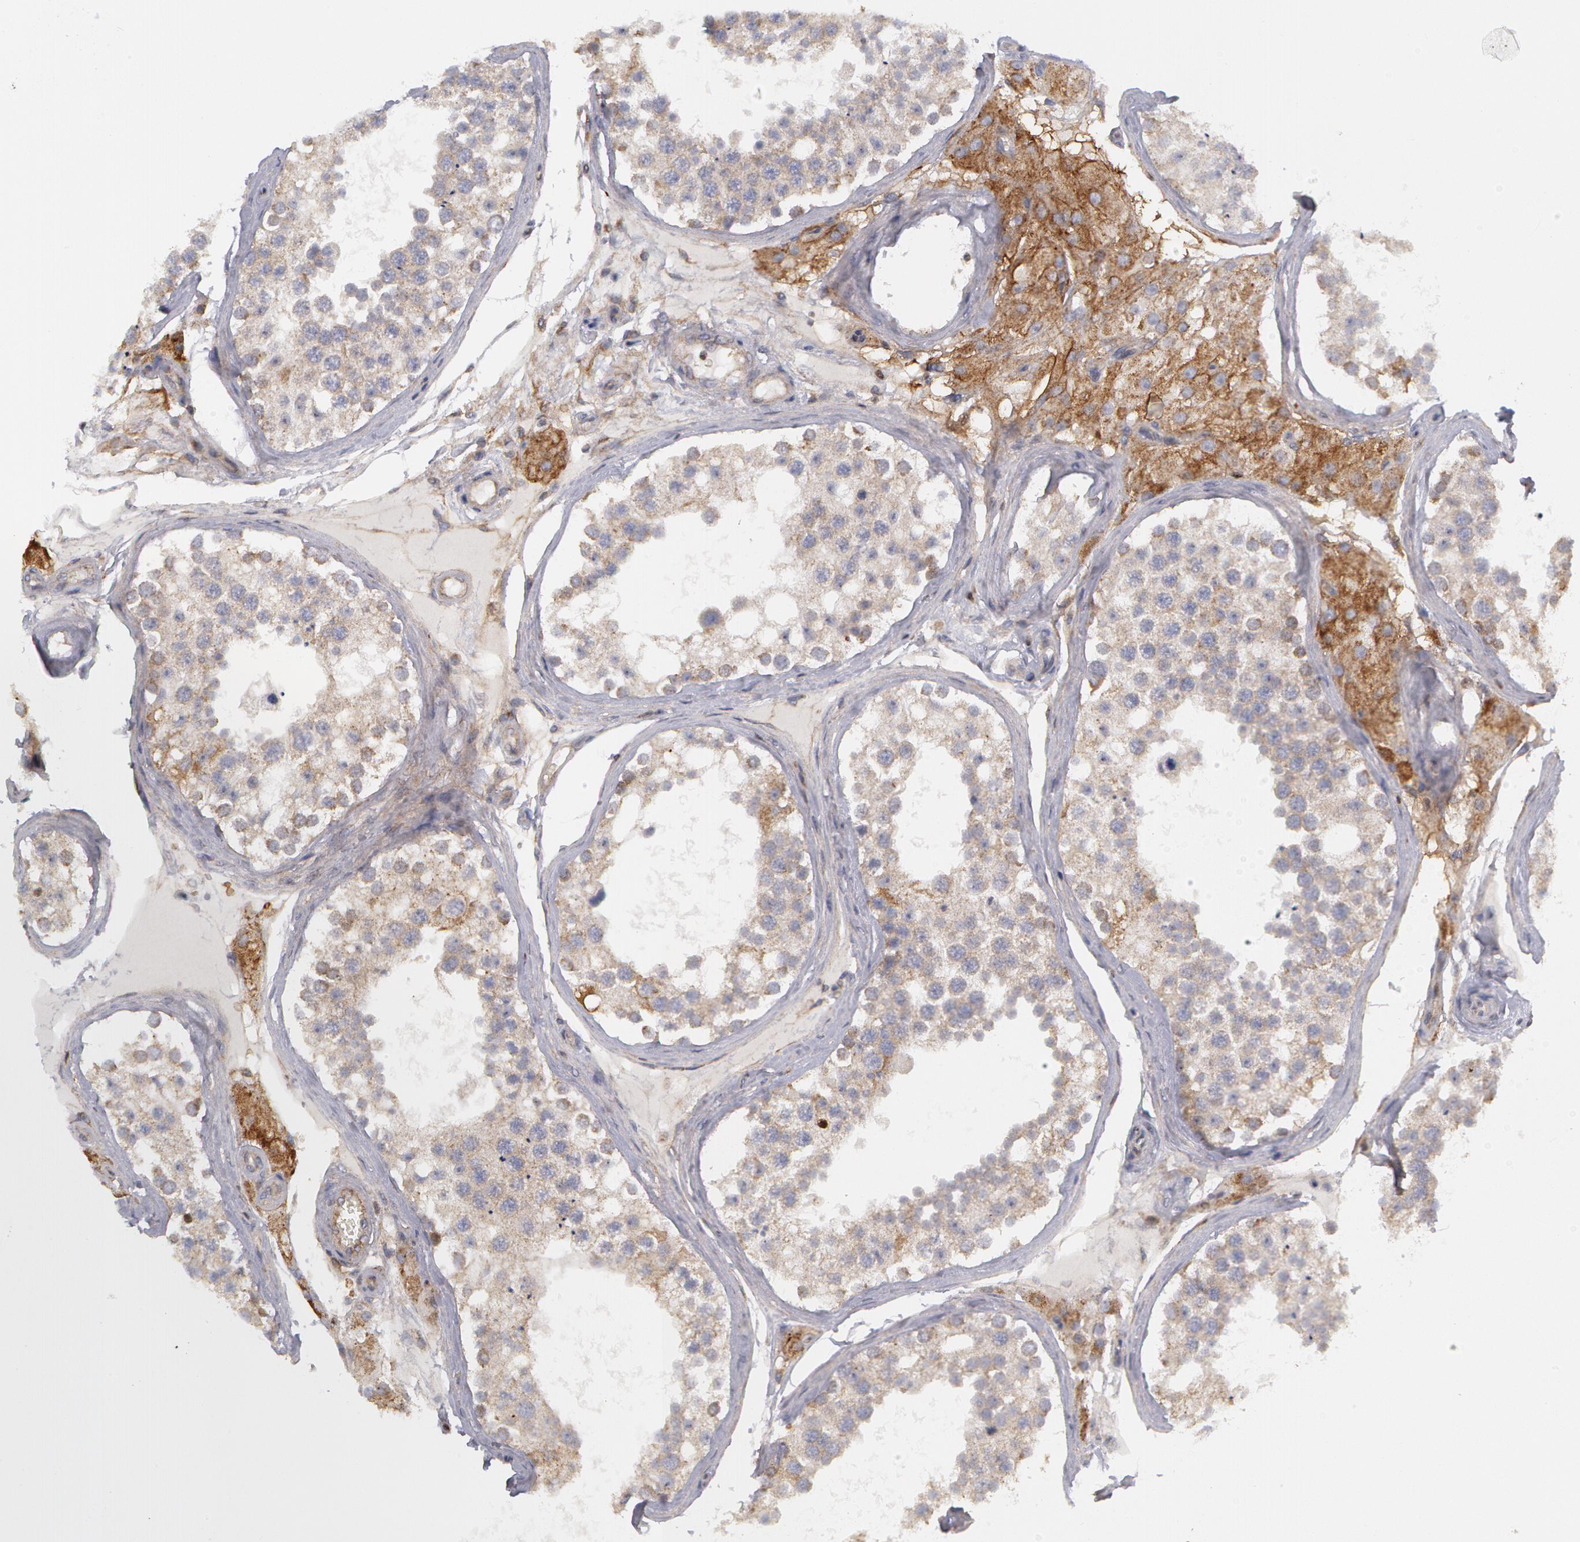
{"staining": {"intensity": "weak", "quantity": "25%-75%", "location": "cytoplasmic/membranous"}, "tissue": "testis", "cell_type": "Cells in seminiferous ducts", "image_type": "normal", "snomed": [{"axis": "morphology", "description": "Normal tissue, NOS"}, {"axis": "topography", "description": "Testis"}], "caption": "Immunohistochemical staining of benign human testis exhibits weak cytoplasmic/membranous protein positivity in about 25%-75% of cells in seminiferous ducts.", "gene": "ERBB2", "patient": {"sex": "male", "age": 68}}